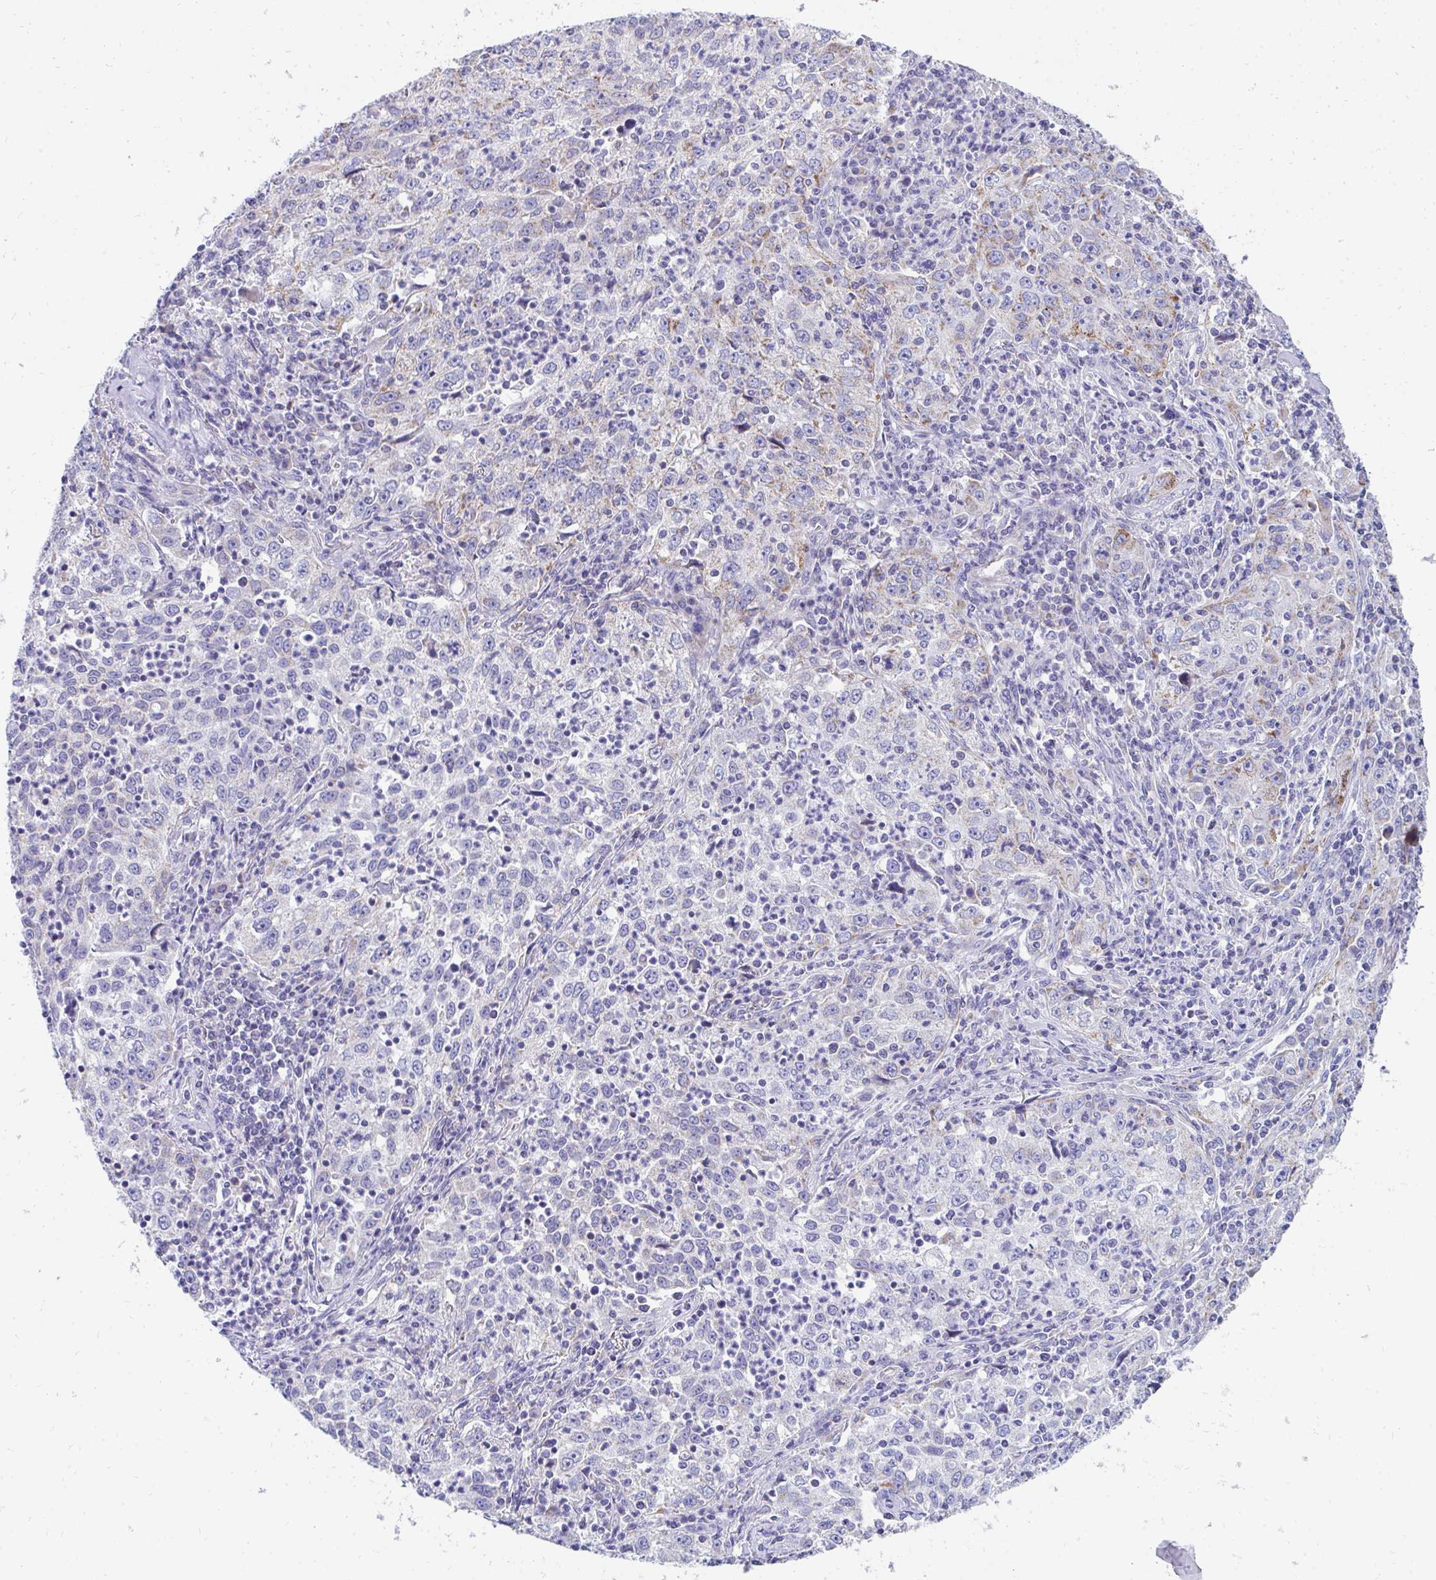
{"staining": {"intensity": "strong", "quantity": "25%-75%", "location": "cytoplasmic/membranous"}, "tissue": "lung cancer", "cell_type": "Tumor cells", "image_type": "cancer", "snomed": [{"axis": "morphology", "description": "Squamous cell carcinoma, NOS"}, {"axis": "topography", "description": "Lung"}], "caption": "This image reveals lung cancer (squamous cell carcinoma) stained with immunohistochemistry to label a protein in brown. The cytoplasmic/membranous of tumor cells show strong positivity for the protein. Nuclei are counter-stained blue.", "gene": "PC", "patient": {"sex": "male", "age": 71}}